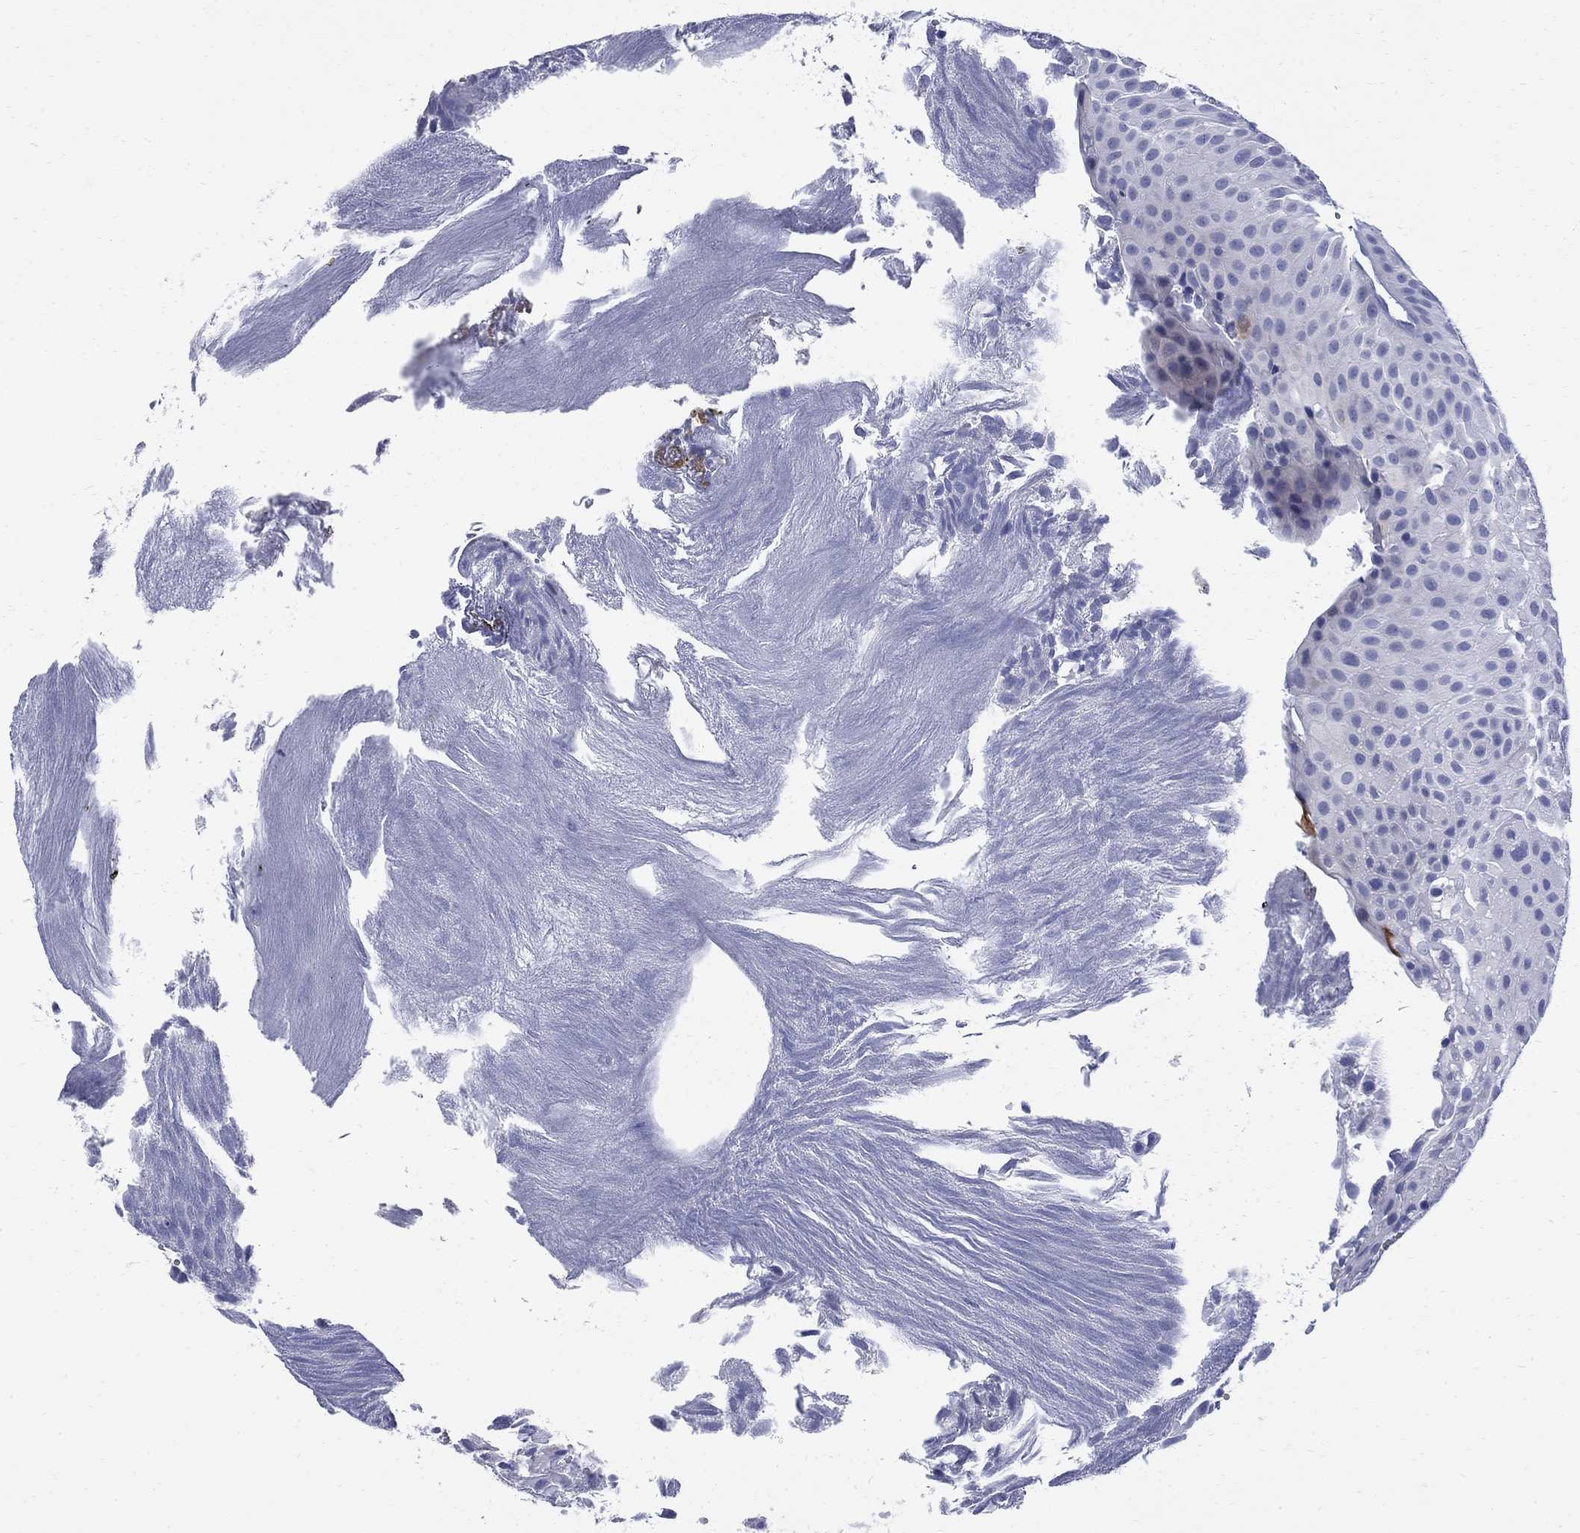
{"staining": {"intensity": "negative", "quantity": "none", "location": "none"}, "tissue": "urothelial cancer", "cell_type": "Tumor cells", "image_type": "cancer", "snomed": [{"axis": "morphology", "description": "Urothelial carcinoma, Low grade"}, {"axis": "topography", "description": "Urinary bladder"}], "caption": "Urothelial carcinoma (low-grade) was stained to show a protein in brown. There is no significant staining in tumor cells.", "gene": "SERPINB2", "patient": {"sex": "male", "age": 52}}